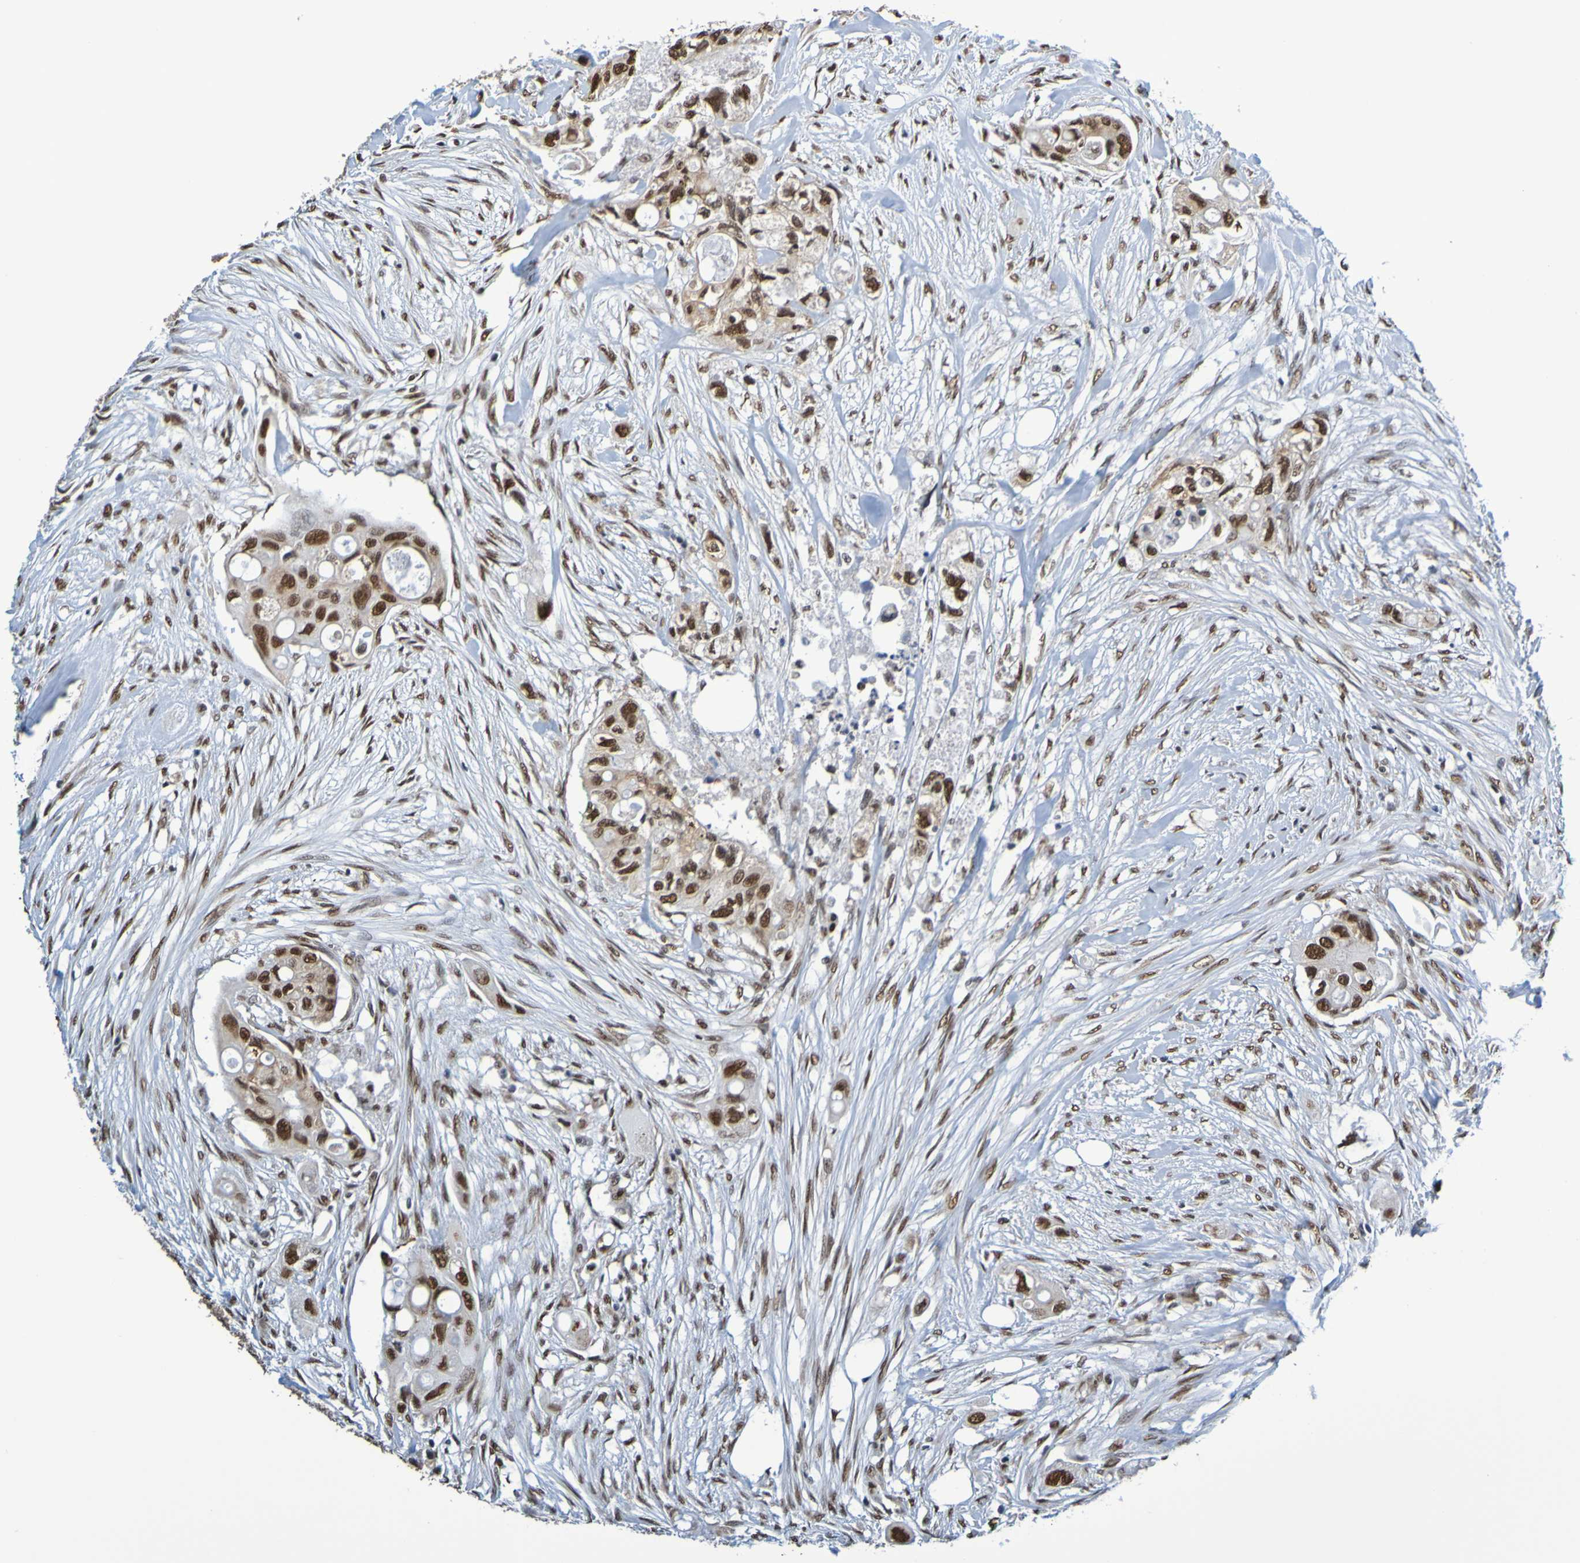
{"staining": {"intensity": "strong", "quantity": ">75%", "location": "nuclear"}, "tissue": "colorectal cancer", "cell_type": "Tumor cells", "image_type": "cancer", "snomed": [{"axis": "morphology", "description": "Adenocarcinoma, NOS"}, {"axis": "topography", "description": "Colon"}], "caption": "Adenocarcinoma (colorectal) stained with a brown dye demonstrates strong nuclear positive expression in approximately >75% of tumor cells.", "gene": "HDAC2", "patient": {"sex": "female", "age": 57}}